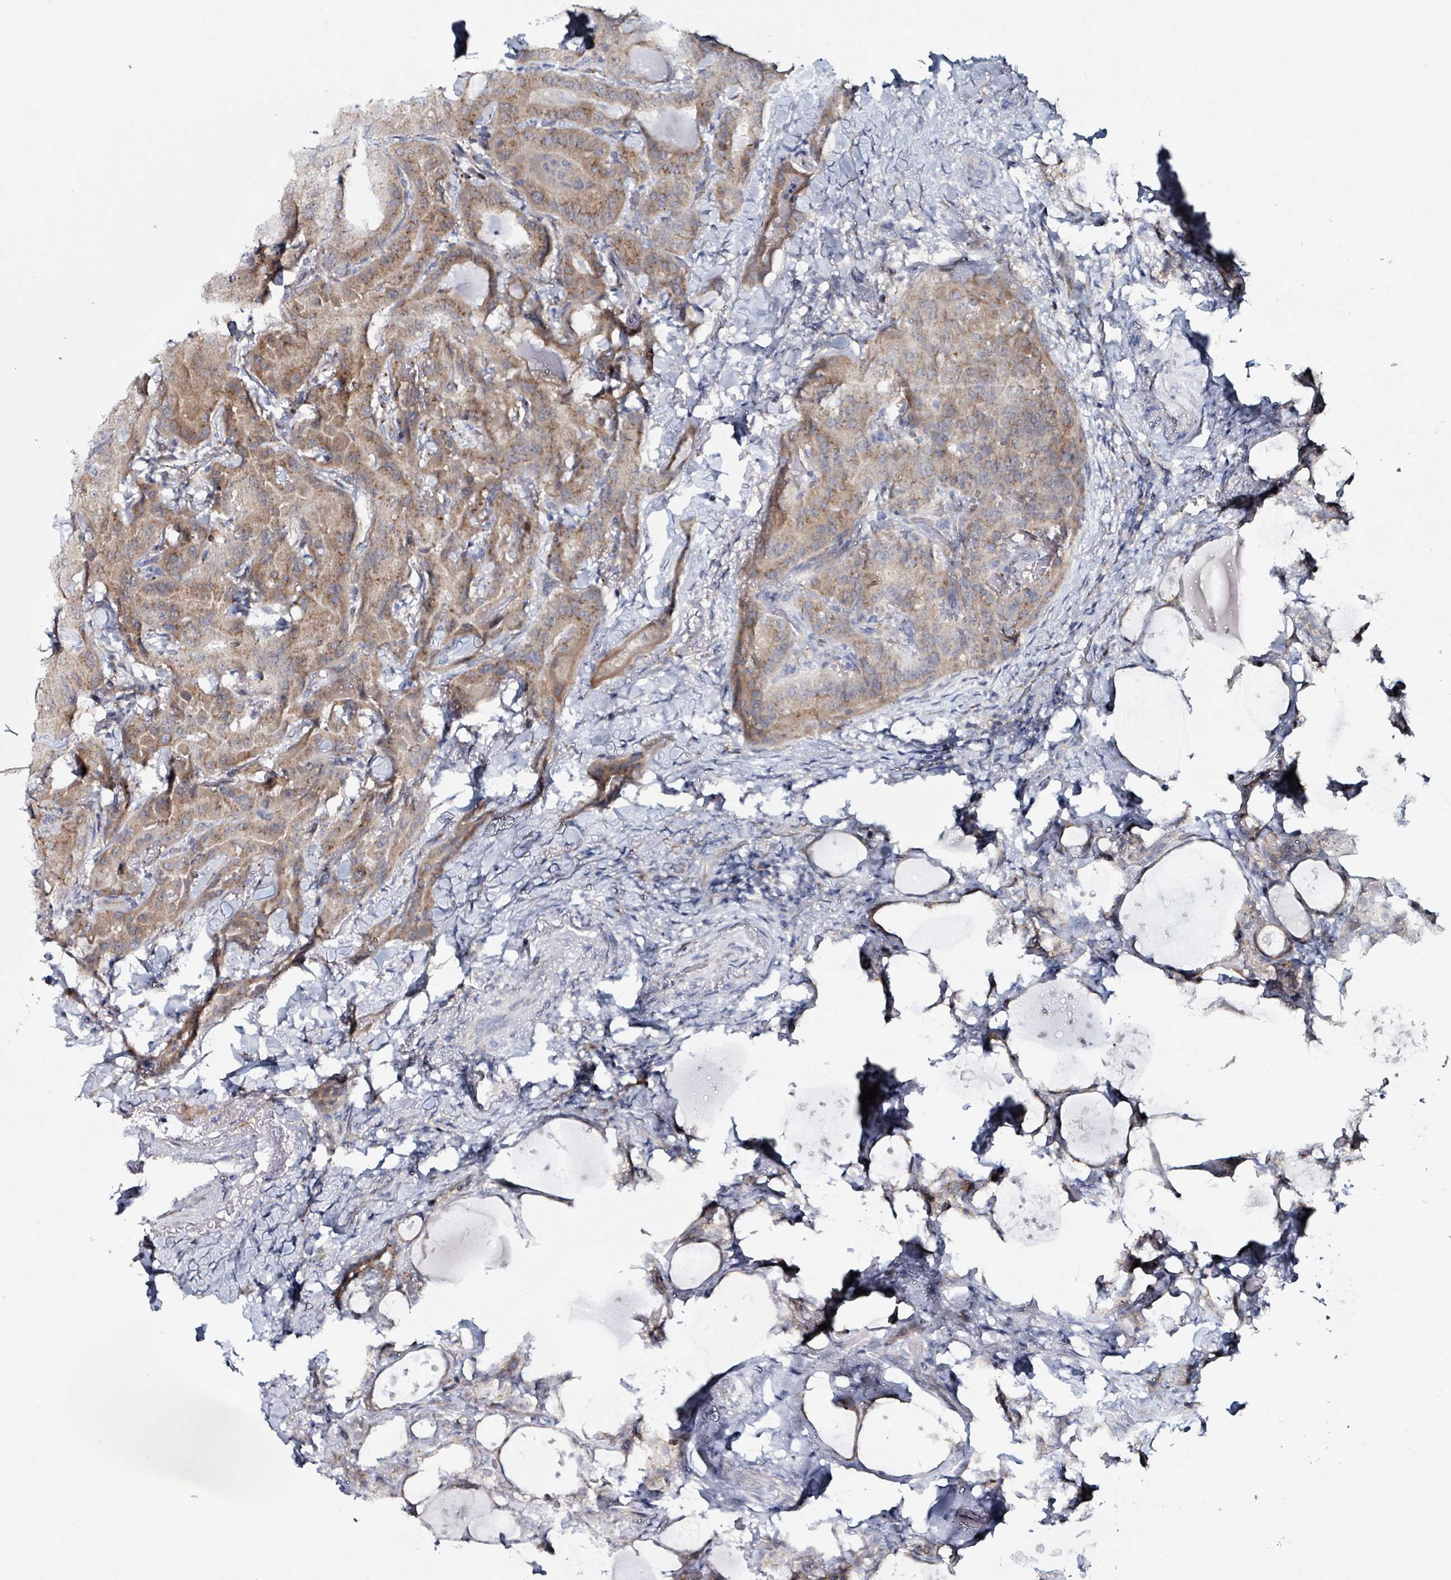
{"staining": {"intensity": "moderate", "quantity": ">75%", "location": "cytoplasmic/membranous"}, "tissue": "thyroid cancer", "cell_type": "Tumor cells", "image_type": "cancer", "snomed": [{"axis": "morphology", "description": "Papillary adenocarcinoma, NOS"}, {"axis": "topography", "description": "Thyroid gland"}], "caption": "Tumor cells reveal moderate cytoplasmic/membranous positivity in approximately >75% of cells in thyroid papillary adenocarcinoma.", "gene": "B3GAT3", "patient": {"sex": "female", "age": 68}}